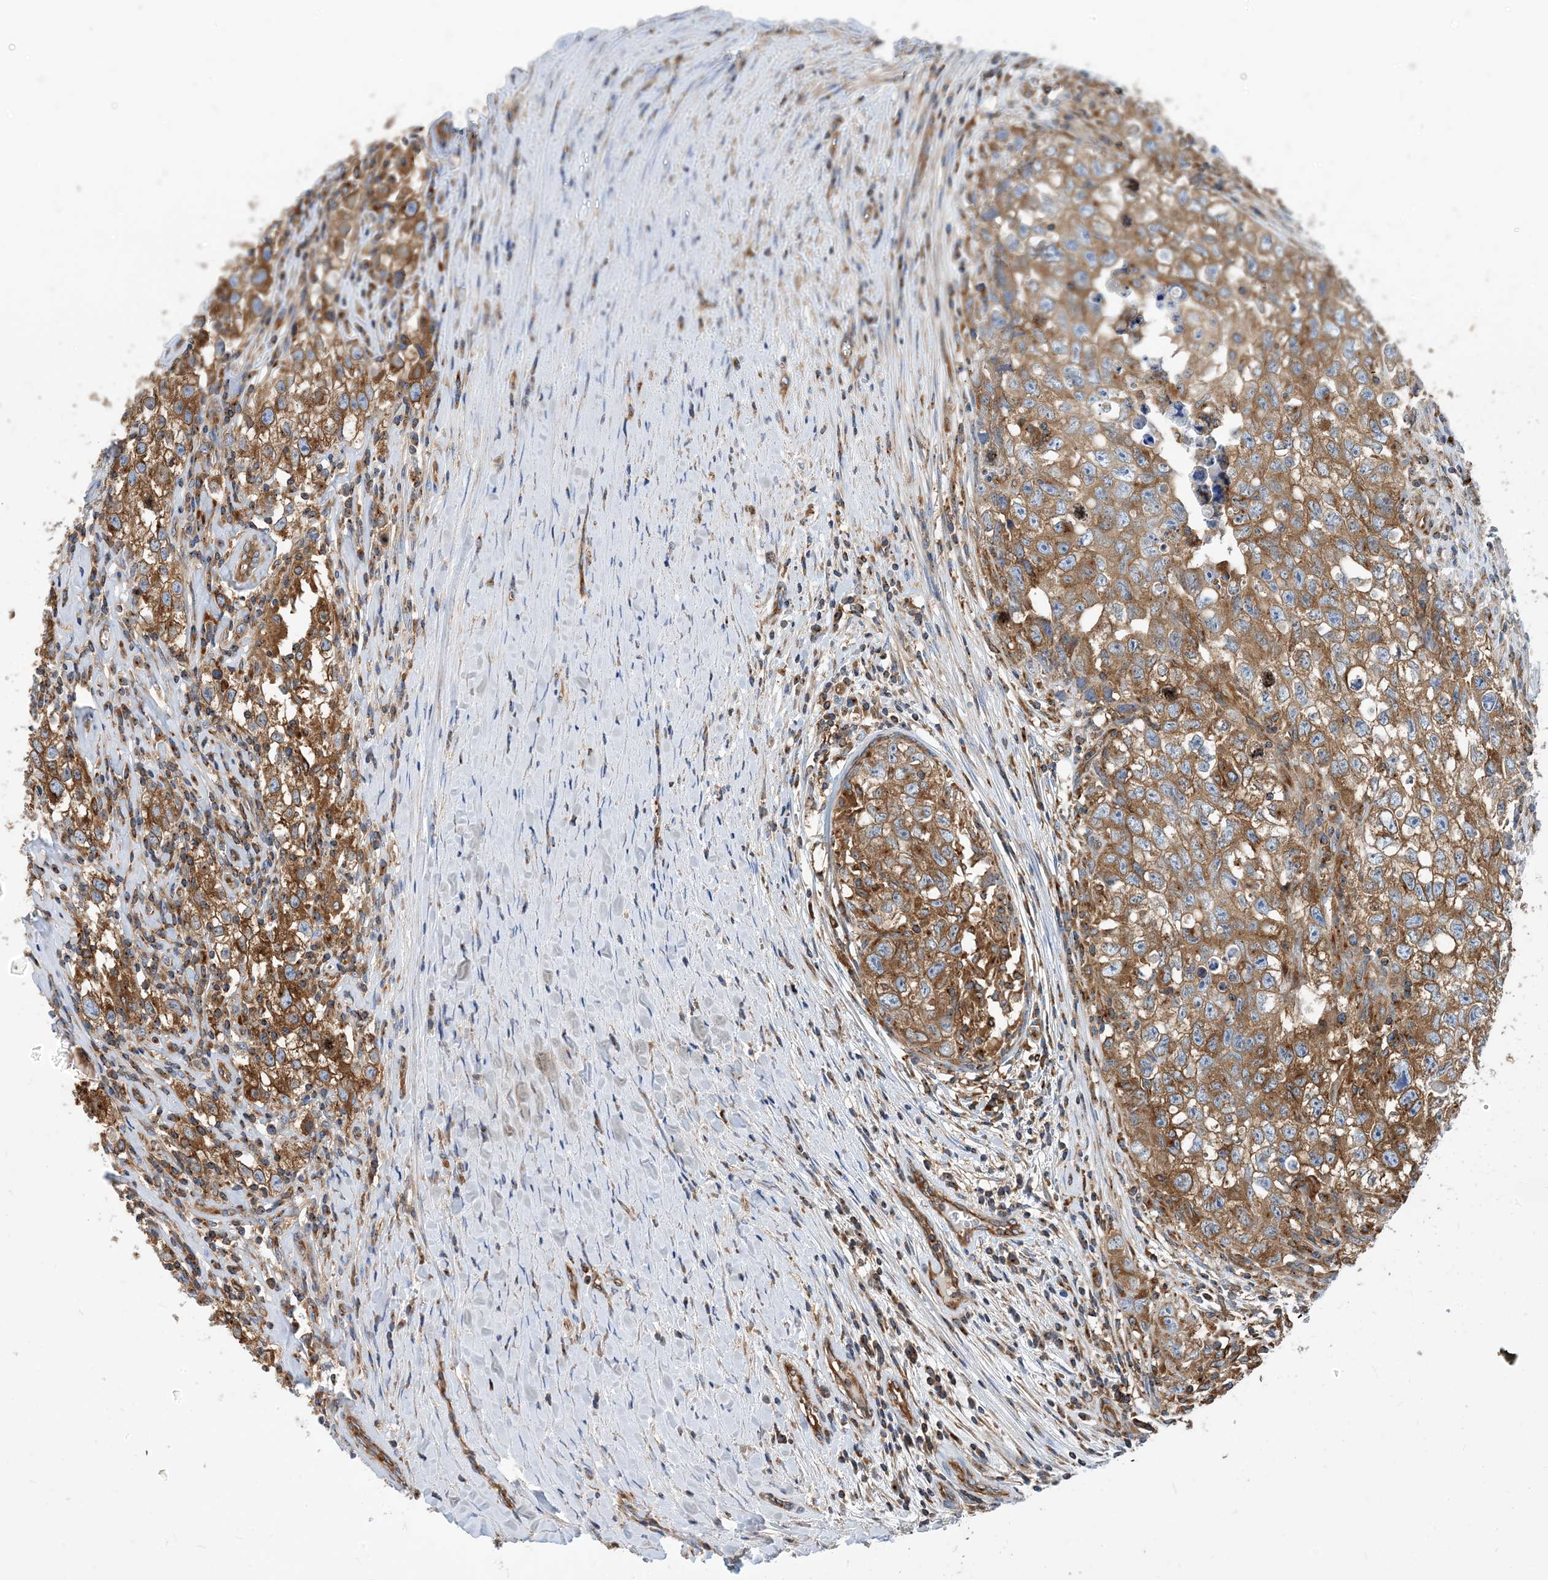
{"staining": {"intensity": "moderate", "quantity": ">75%", "location": "cytoplasmic/membranous"}, "tissue": "testis cancer", "cell_type": "Tumor cells", "image_type": "cancer", "snomed": [{"axis": "morphology", "description": "Seminoma, NOS"}, {"axis": "morphology", "description": "Carcinoma, Embryonal, NOS"}, {"axis": "topography", "description": "Testis"}], "caption": "Protein positivity by immunohistochemistry (IHC) displays moderate cytoplasmic/membranous positivity in approximately >75% of tumor cells in seminoma (testis). The staining was performed using DAB (3,3'-diaminobenzidine) to visualize the protein expression in brown, while the nuclei were stained in blue with hematoxylin (Magnification: 20x).", "gene": "DYNC1LI1", "patient": {"sex": "male", "age": 43}}